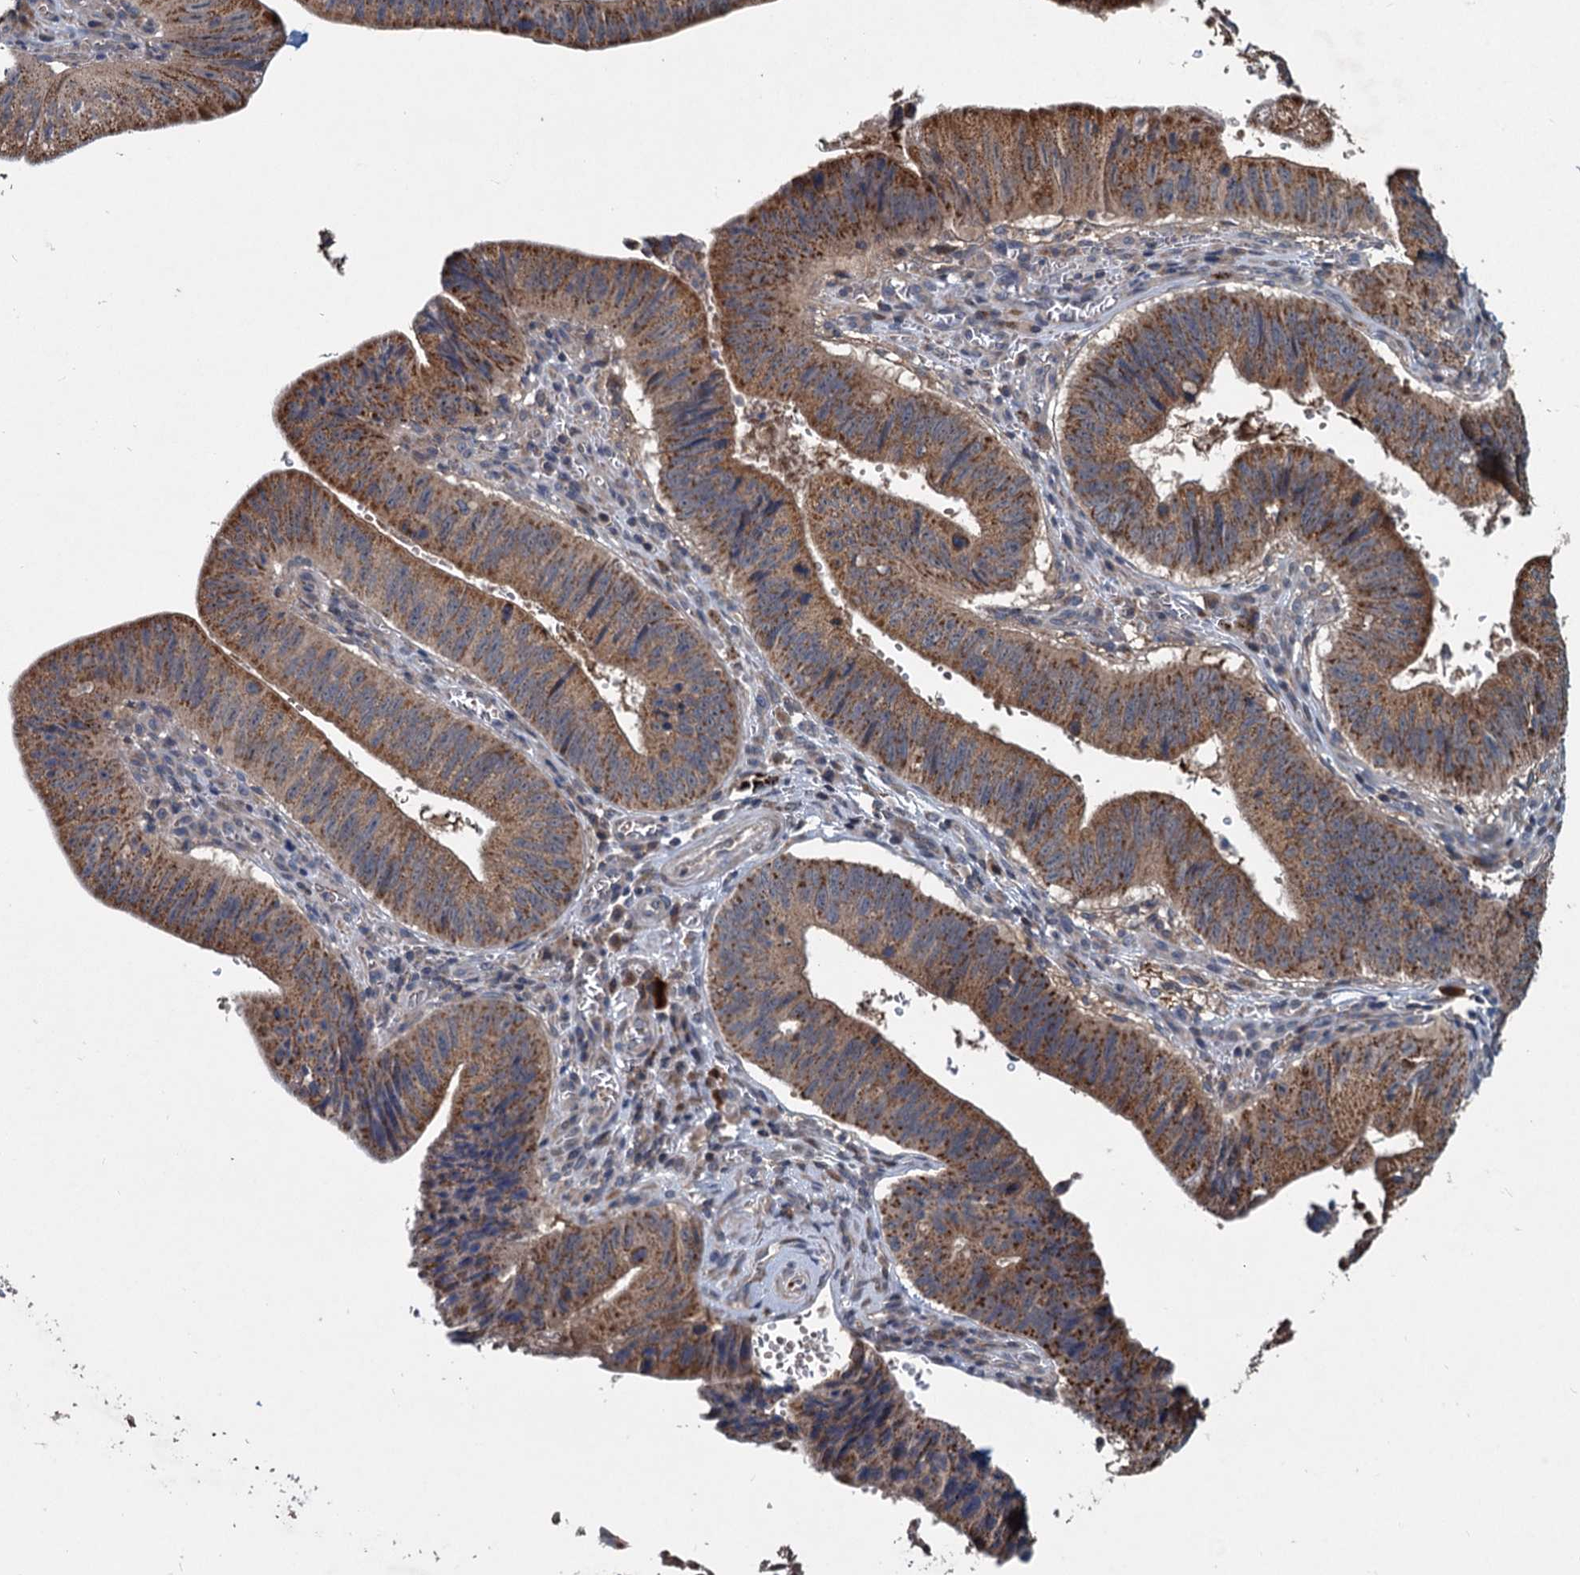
{"staining": {"intensity": "moderate", "quantity": ">75%", "location": "cytoplasmic/membranous"}, "tissue": "stomach cancer", "cell_type": "Tumor cells", "image_type": "cancer", "snomed": [{"axis": "morphology", "description": "Adenocarcinoma, NOS"}, {"axis": "topography", "description": "Stomach"}], "caption": "Tumor cells exhibit medium levels of moderate cytoplasmic/membranous expression in approximately >75% of cells in stomach cancer (adenocarcinoma).", "gene": "OTUB1", "patient": {"sex": "male", "age": 59}}